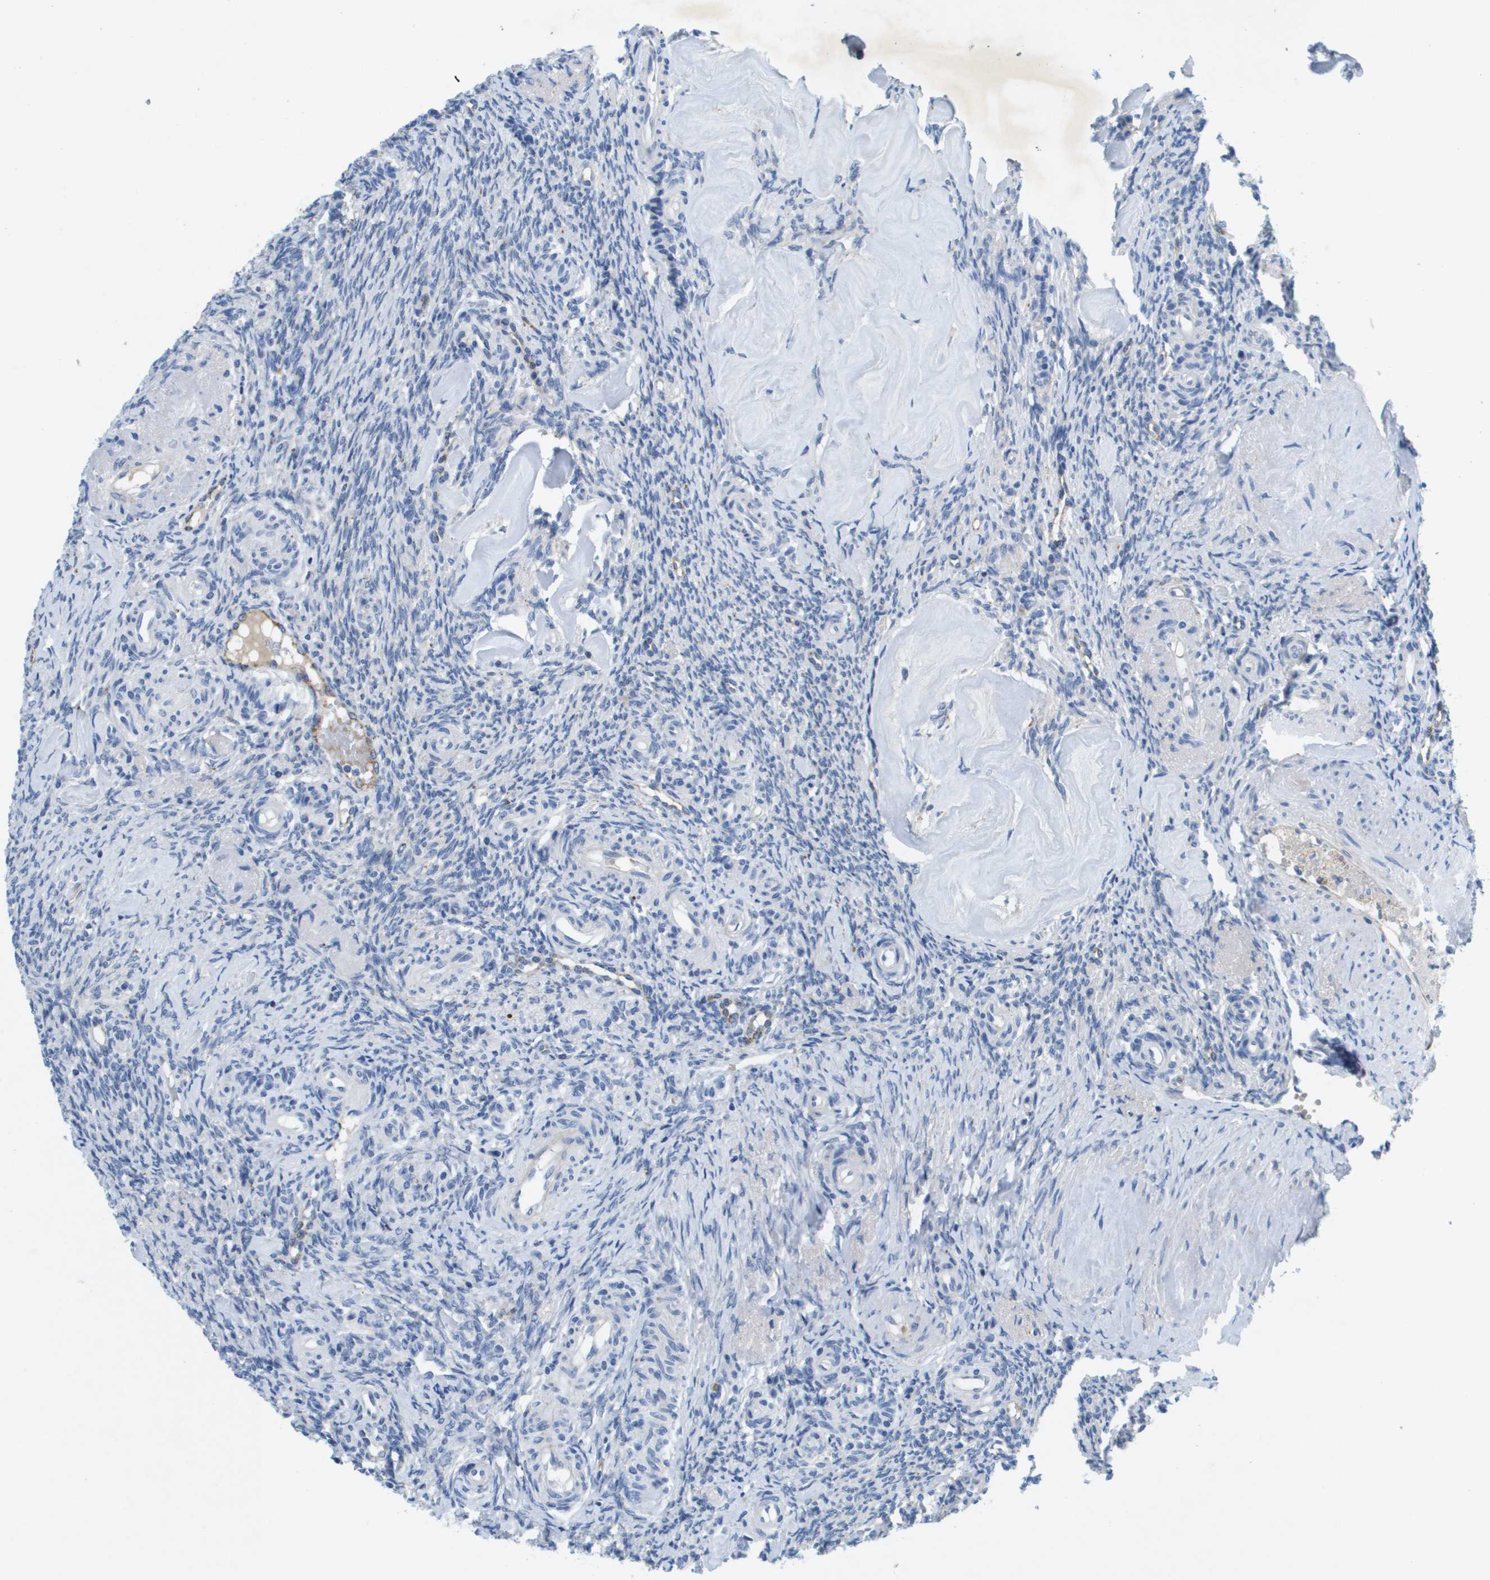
{"staining": {"intensity": "weak", "quantity": "<25%", "location": "cytoplasmic/membranous"}, "tissue": "ovary", "cell_type": "Follicle cells", "image_type": "normal", "snomed": [{"axis": "morphology", "description": "Normal tissue, NOS"}, {"axis": "topography", "description": "Ovary"}], "caption": "A high-resolution image shows immunohistochemistry (IHC) staining of unremarkable ovary, which reveals no significant positivity in follicle cells.", "gene": "LIPG", "patient": {"sex": "female", "age": 41}}